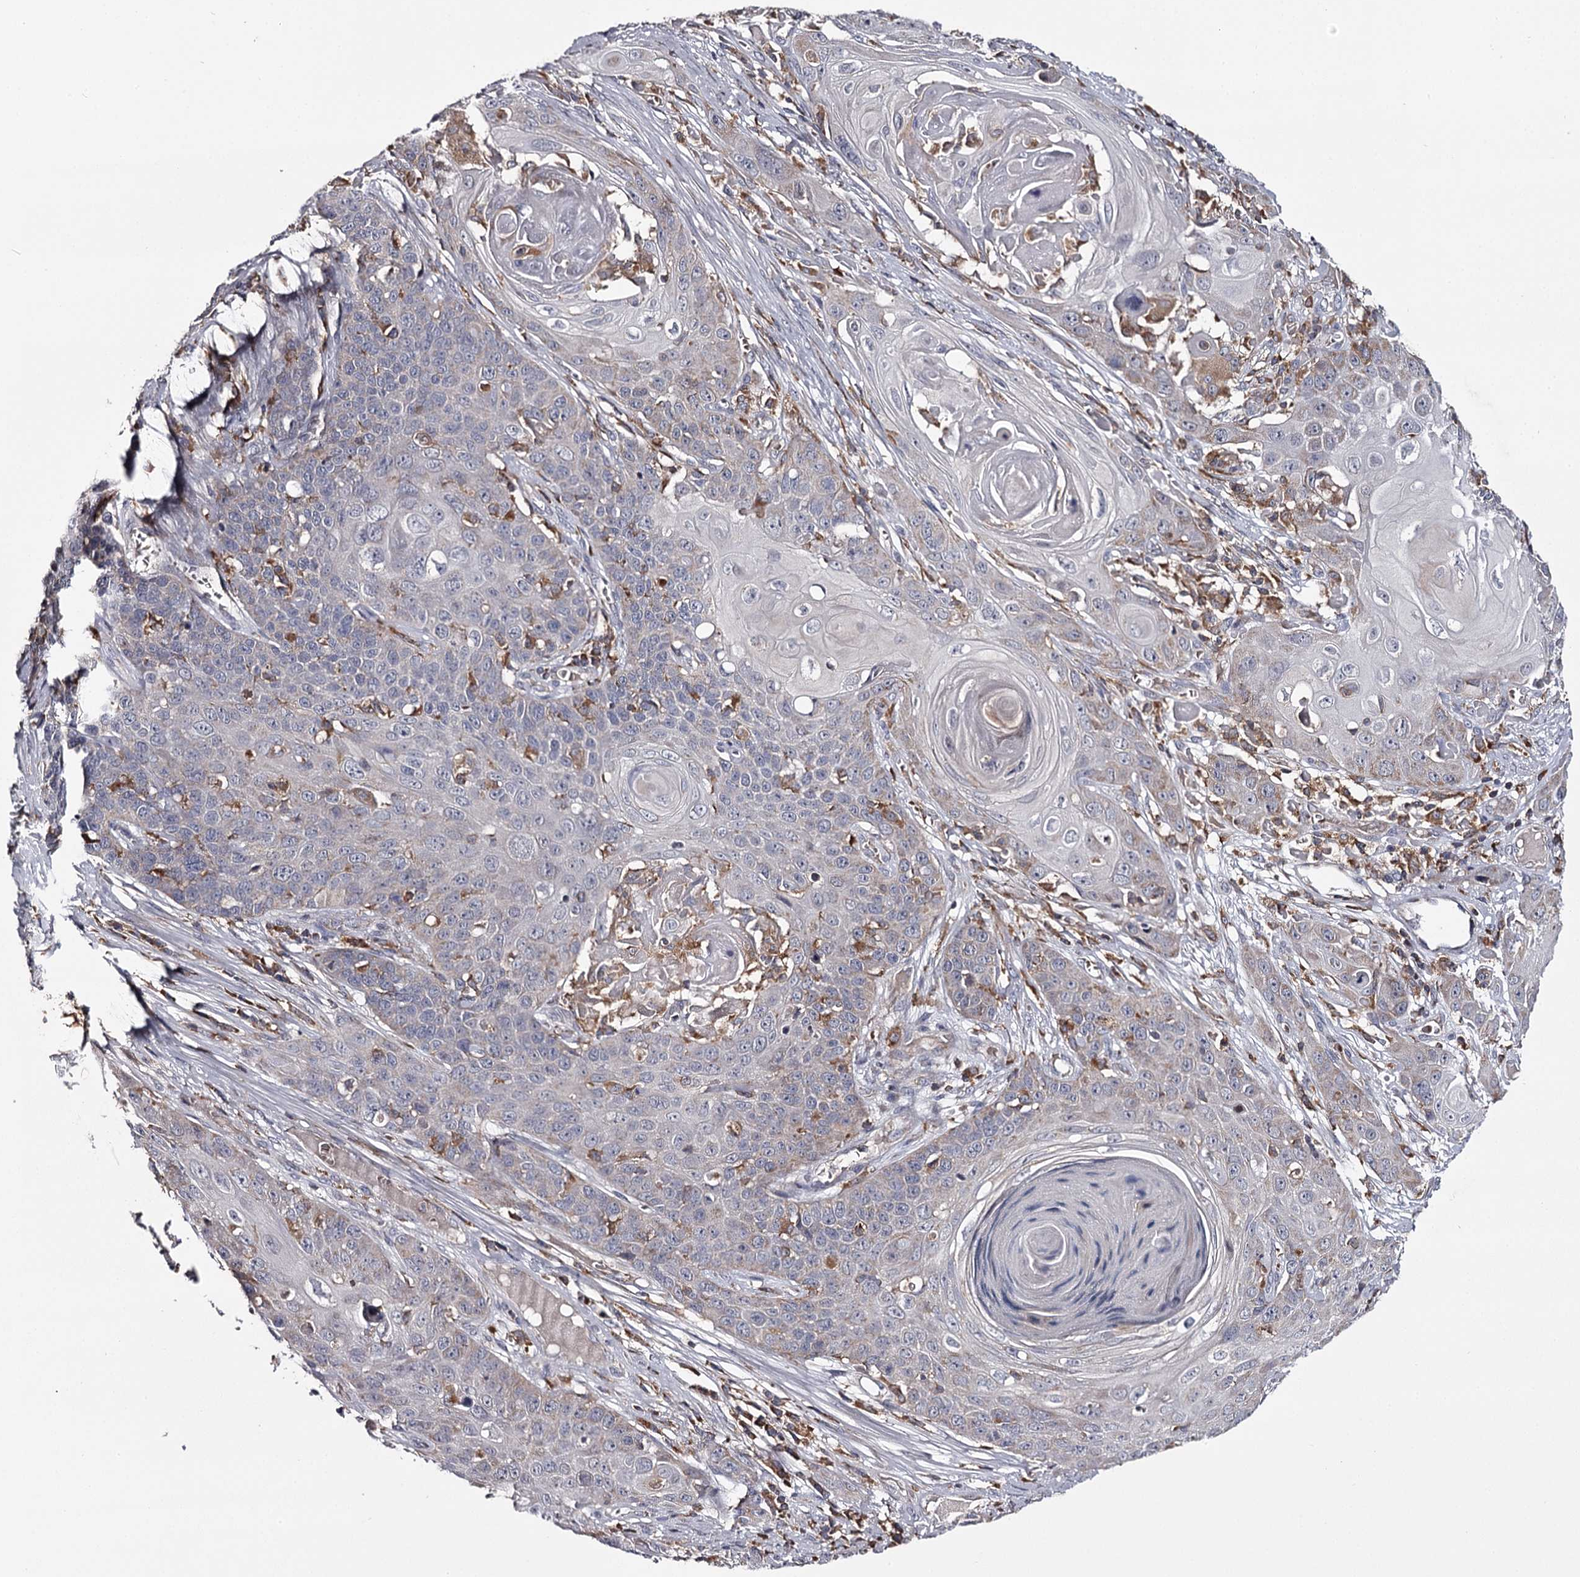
{"staining": {"intensity": "weak", "quantity": "<25%", "location": "cytoplasmic/membranous"}, "tissue": "skin cancer", "cell_type": "Tumor cells", "image_type": "cancer", "snomed": [{"axis": "morphology", "description": "Squamous cell carcinoma, NOS"}, {"axis": "topography", "description": "Skin"}], "caption": "DAB immunohistochemical staining of human skin cancer (squamous cell carcinoma) reveals no significant staining in tumor cells. (DAB IHC with hematoxylin counter stain).", "gene": "RASSF6", "patient": {"sex": "male", "age": 55}}